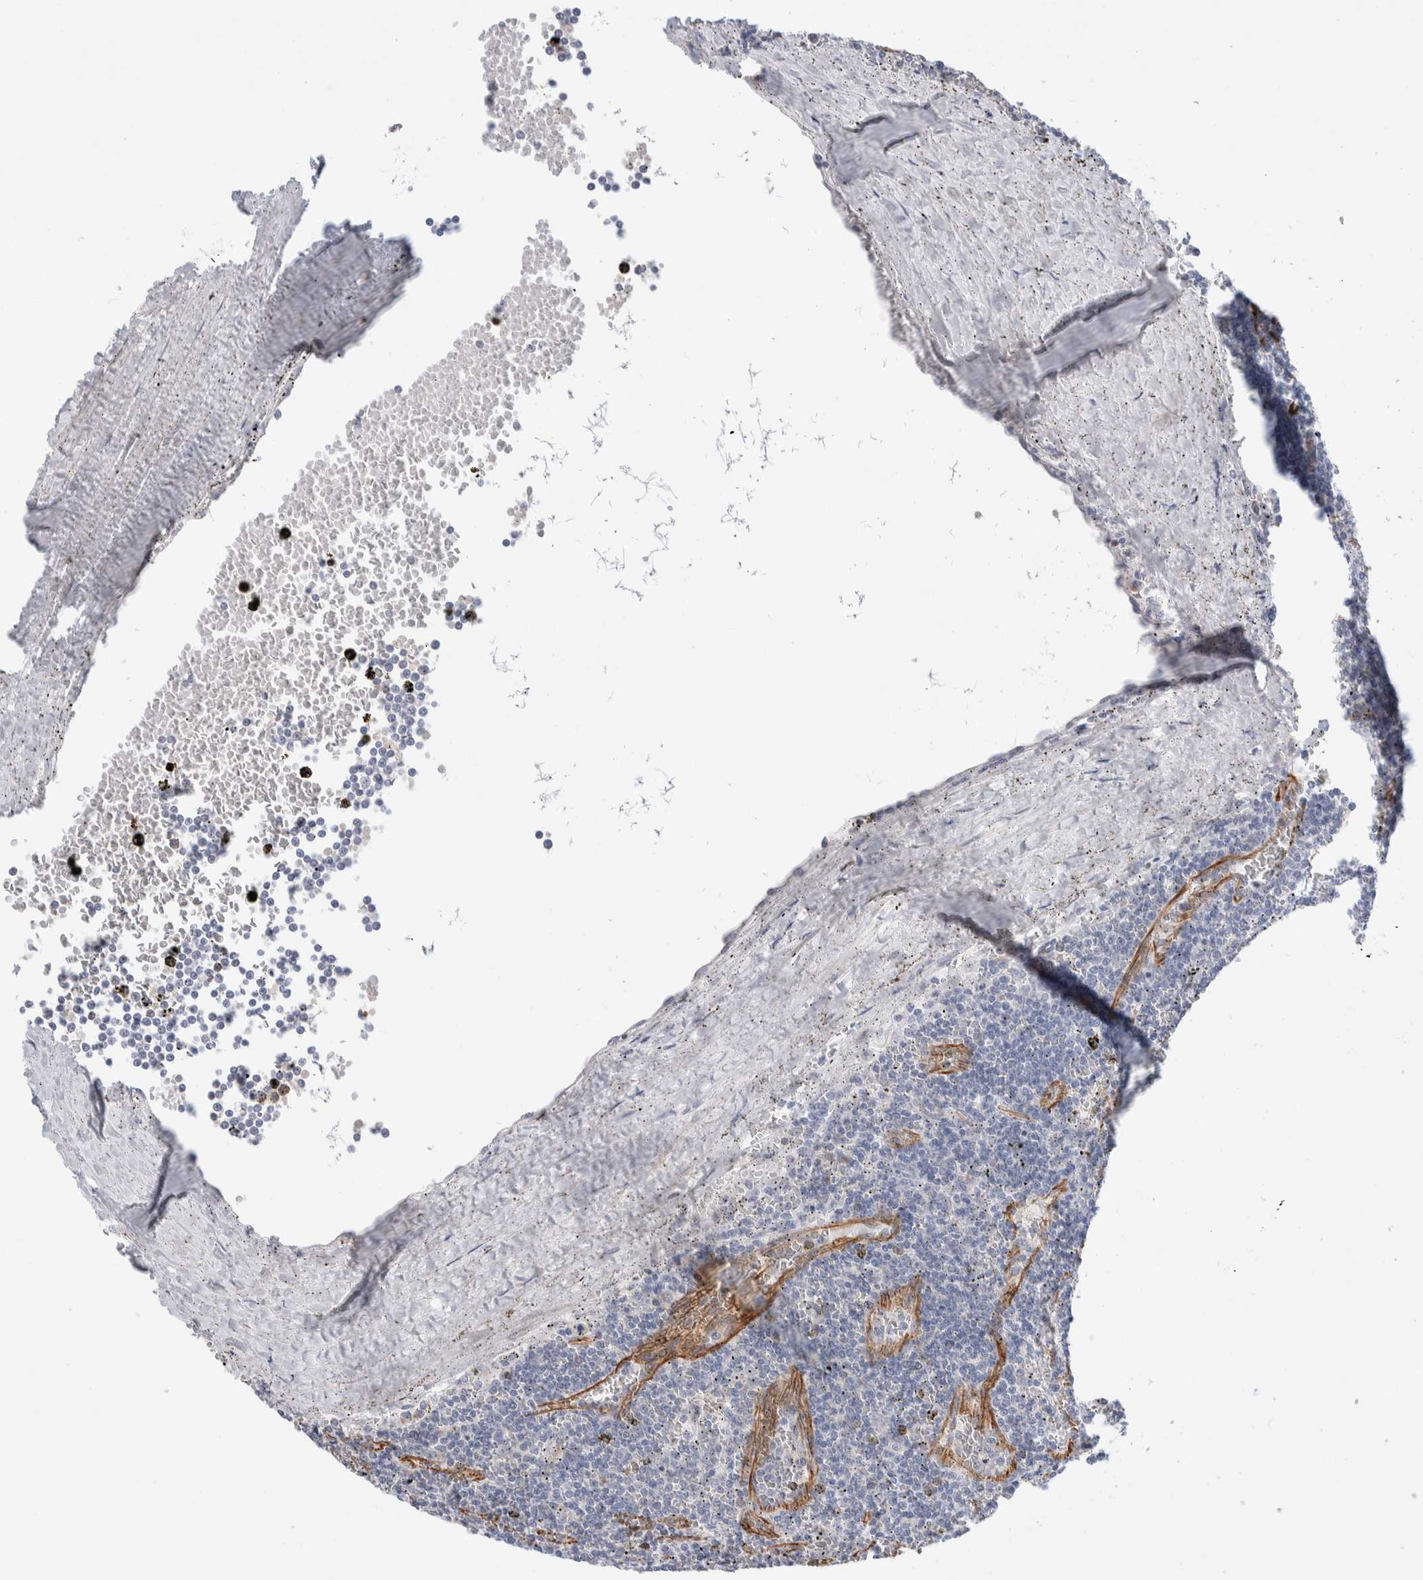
{"staining": {"intensity": "negative", "quantity": "none", "location": "none"}, "tissue": "lymphoma", "cell_type": "Tumor cells", "image_type": "cancer", "snomed": [{"axis": "morphology", "description": "Malignant lymphoma, non-Hodgkin's type, Low grade"}, {"axis": "topography", "description": "Spleen"}], "caption": "A histopathology image of lymphoma stained for a protein exhibits no brown staining in tumor cells.", "gene": "C1orf112", "patient": {"sex": "female", "age": 50}}